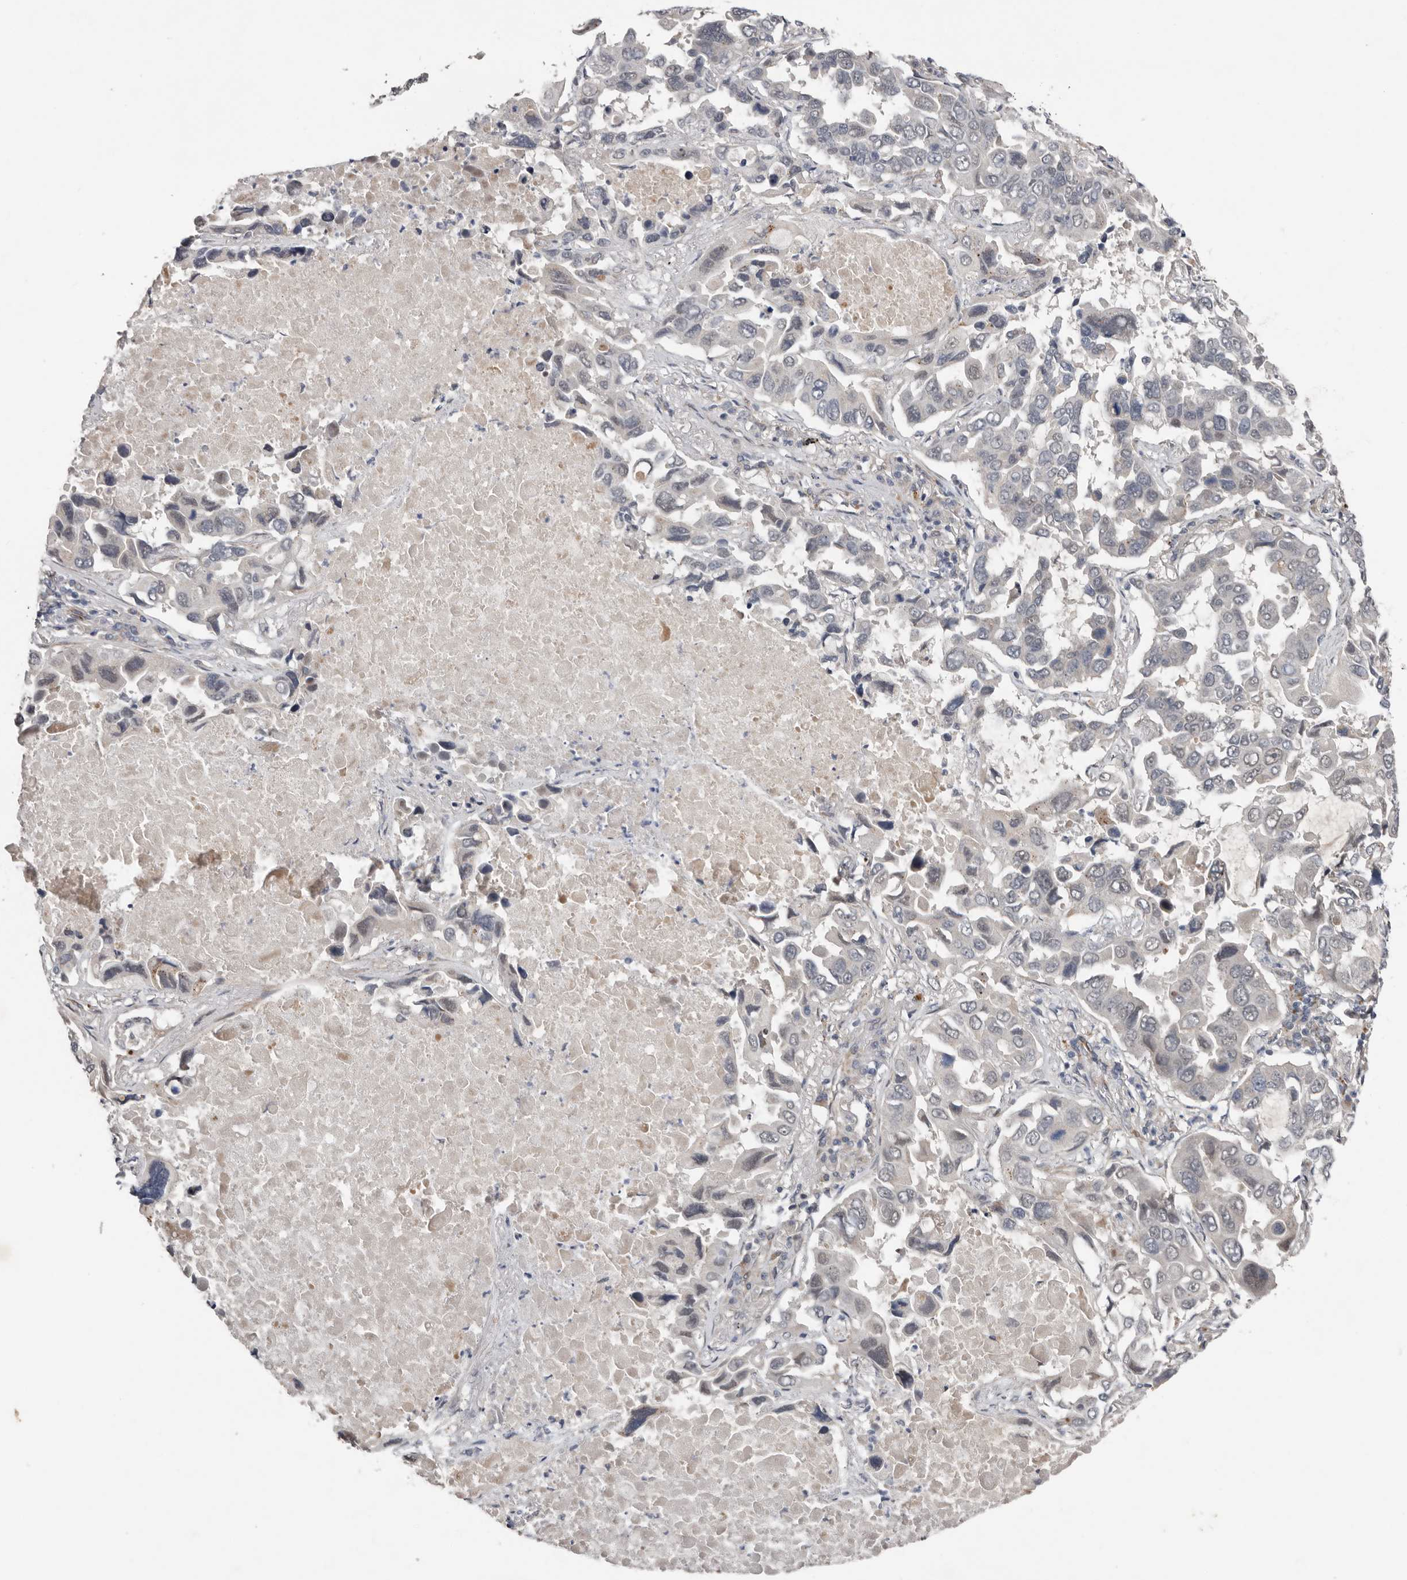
{"staining": {"intensity": "negative", "quantity": "none", "location": "none"}, "tissue": "lung cancer", "cell_type": "Tumor cells", "image_type": "cancer", "snomed": [{"axis": "morphology", "description": "Adenocarcinoma, NOS"}, {"axis": "topography", "description": "Lung"}], "caption": "This micrograph is of lung cancer stained with IHC to label a protein in brown with the nuclei are counter-stained blue. There is no expression in tumor cells. (Stains: DAB IHC with hematoxylin counter stain, Microscopy: brightfield microscopy at high magnification).", "gene": "RANBP17", "patient": {"sex": "male", "age": 64}}